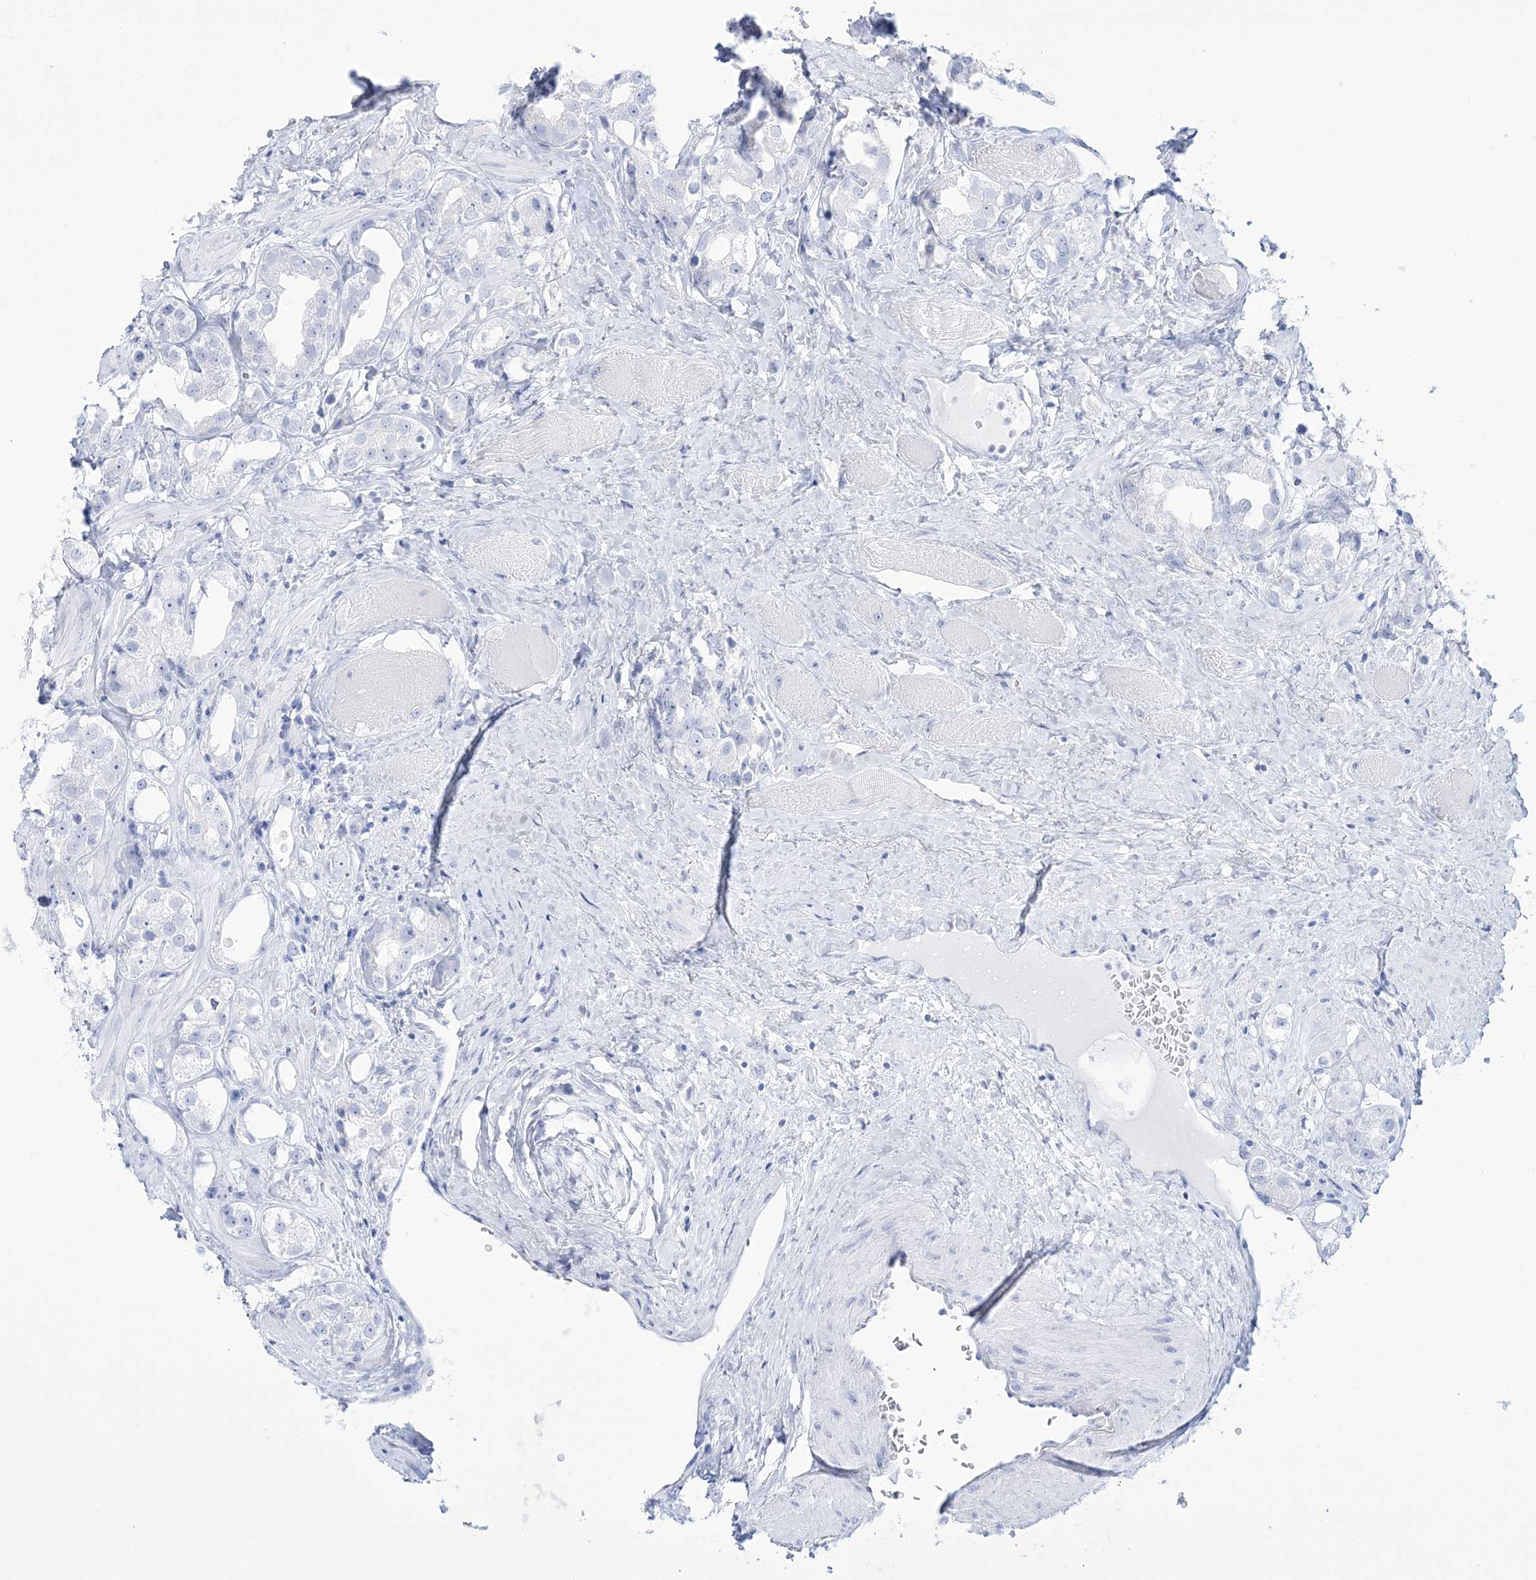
{"staining": {"intensity": "negative", "quantity": "none", "location": "none"}, "tissue": "prostate cancer", "cell_type": "Tumor cells", "image_type": "cancer", "snomed": [{"axis": "morphology", "description": "Adenocarcinoma, NOS"}, {"axis": "topography", "description": "Prostate"}], "caption": "High magnification brightfield microscopy of prostate cancer (adenocarcinoma) stained with DAB (brown) and counterstained with hematoxylin (blue): tumor cells show no significant staining.", "gene": "RBP2", "patient": {"sex": "male", "age": 79}}